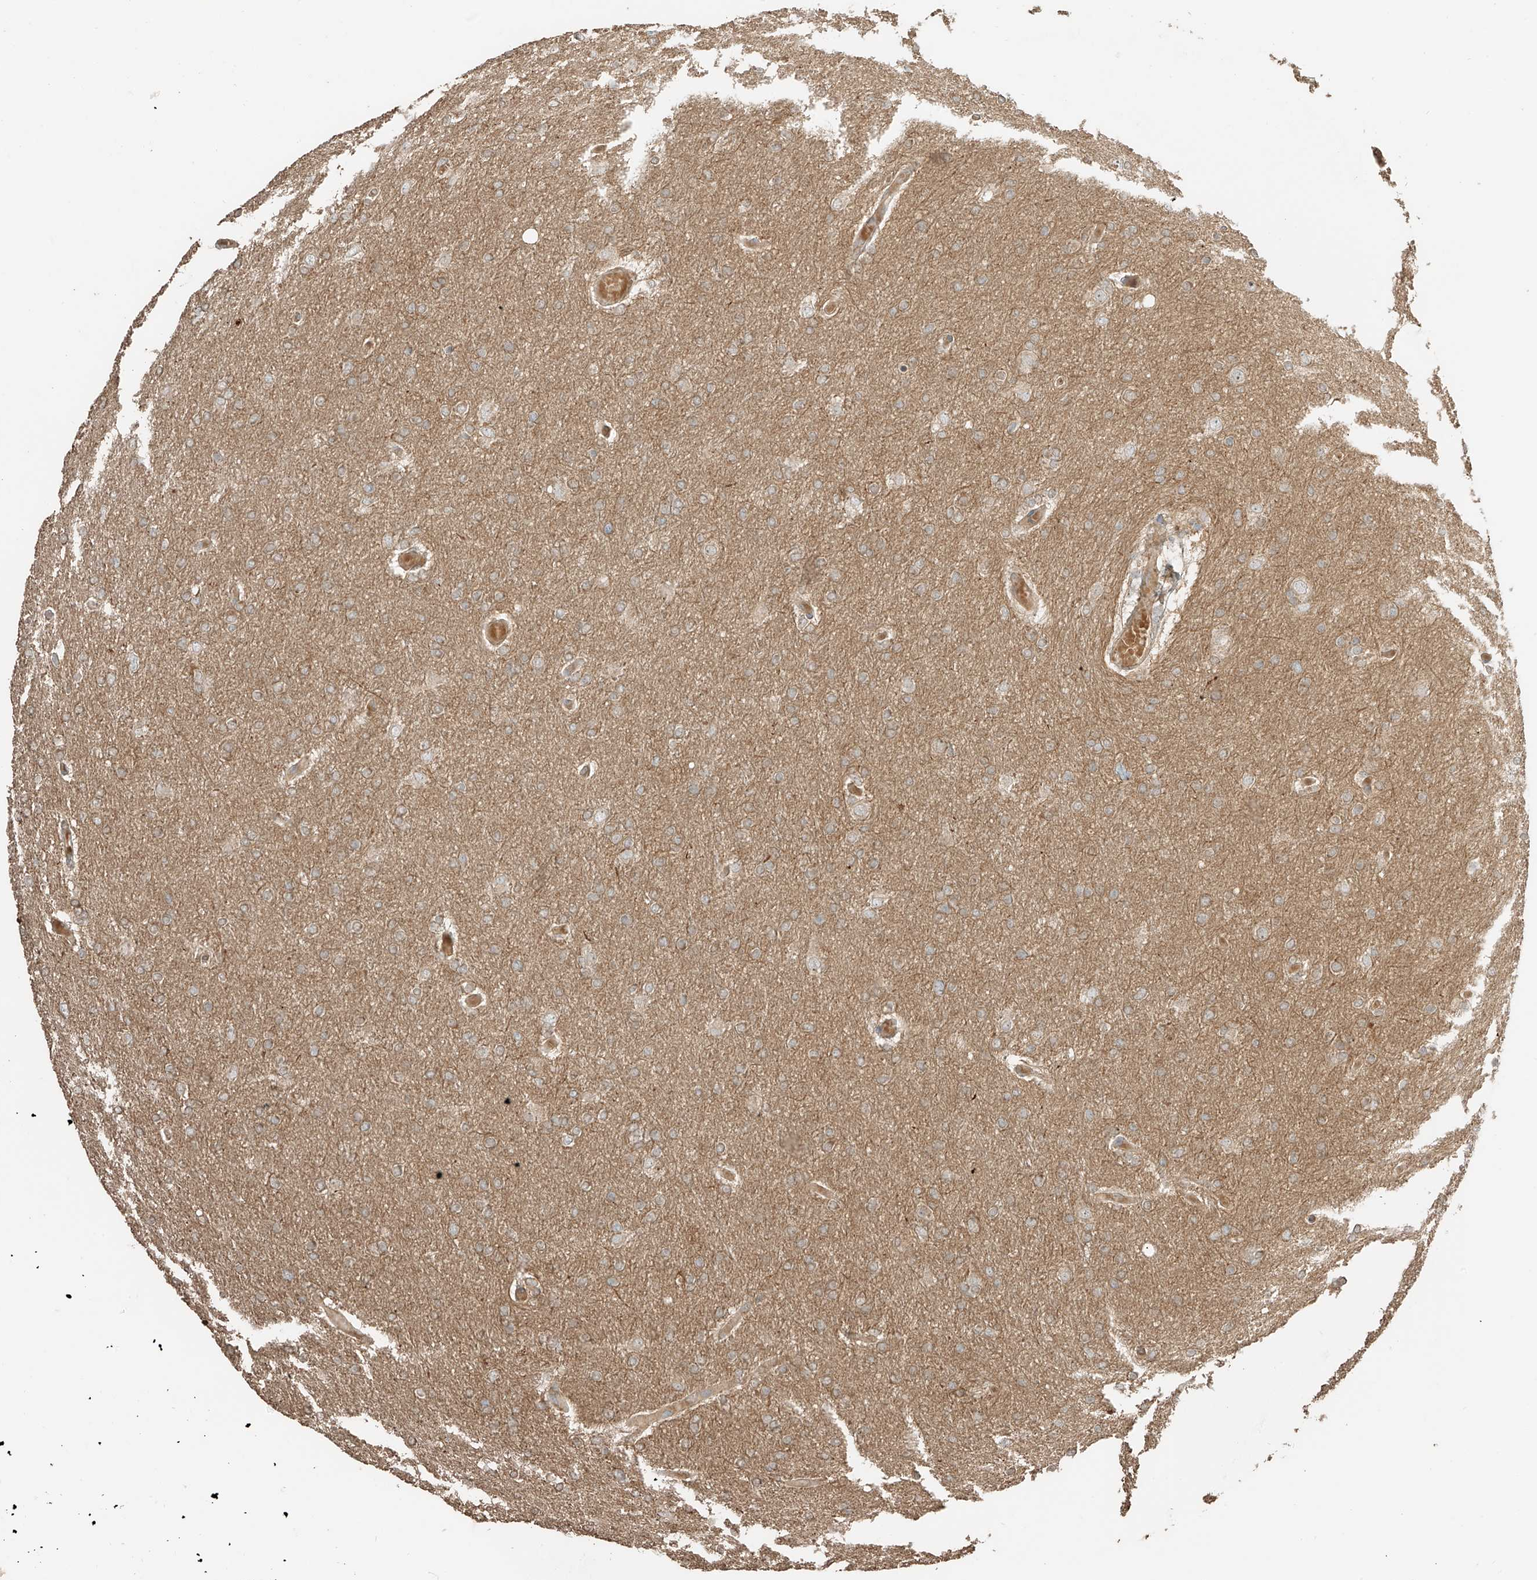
{"staining": {"intensity": "weak", "quantity": "25%-75%", "location": "cytoplasmic/membranous"}, "tissue": "glioma", "cell_type": "Tumor cells", "image_type": "cancer", "snomed": [{"axis": "morphology", "description": "Glioma, malignant, High grade"}, {"axis": "topography", "description": "Cerebral cortex"}], "caption": "Glioma tissue reveals weak cytoplasmic/membranous expression in about 25%-75% of tumor cells, visualized by immunohistochemistry.", "gene": "RFTN2", "patient": {"sex": "female", "age": 36}}